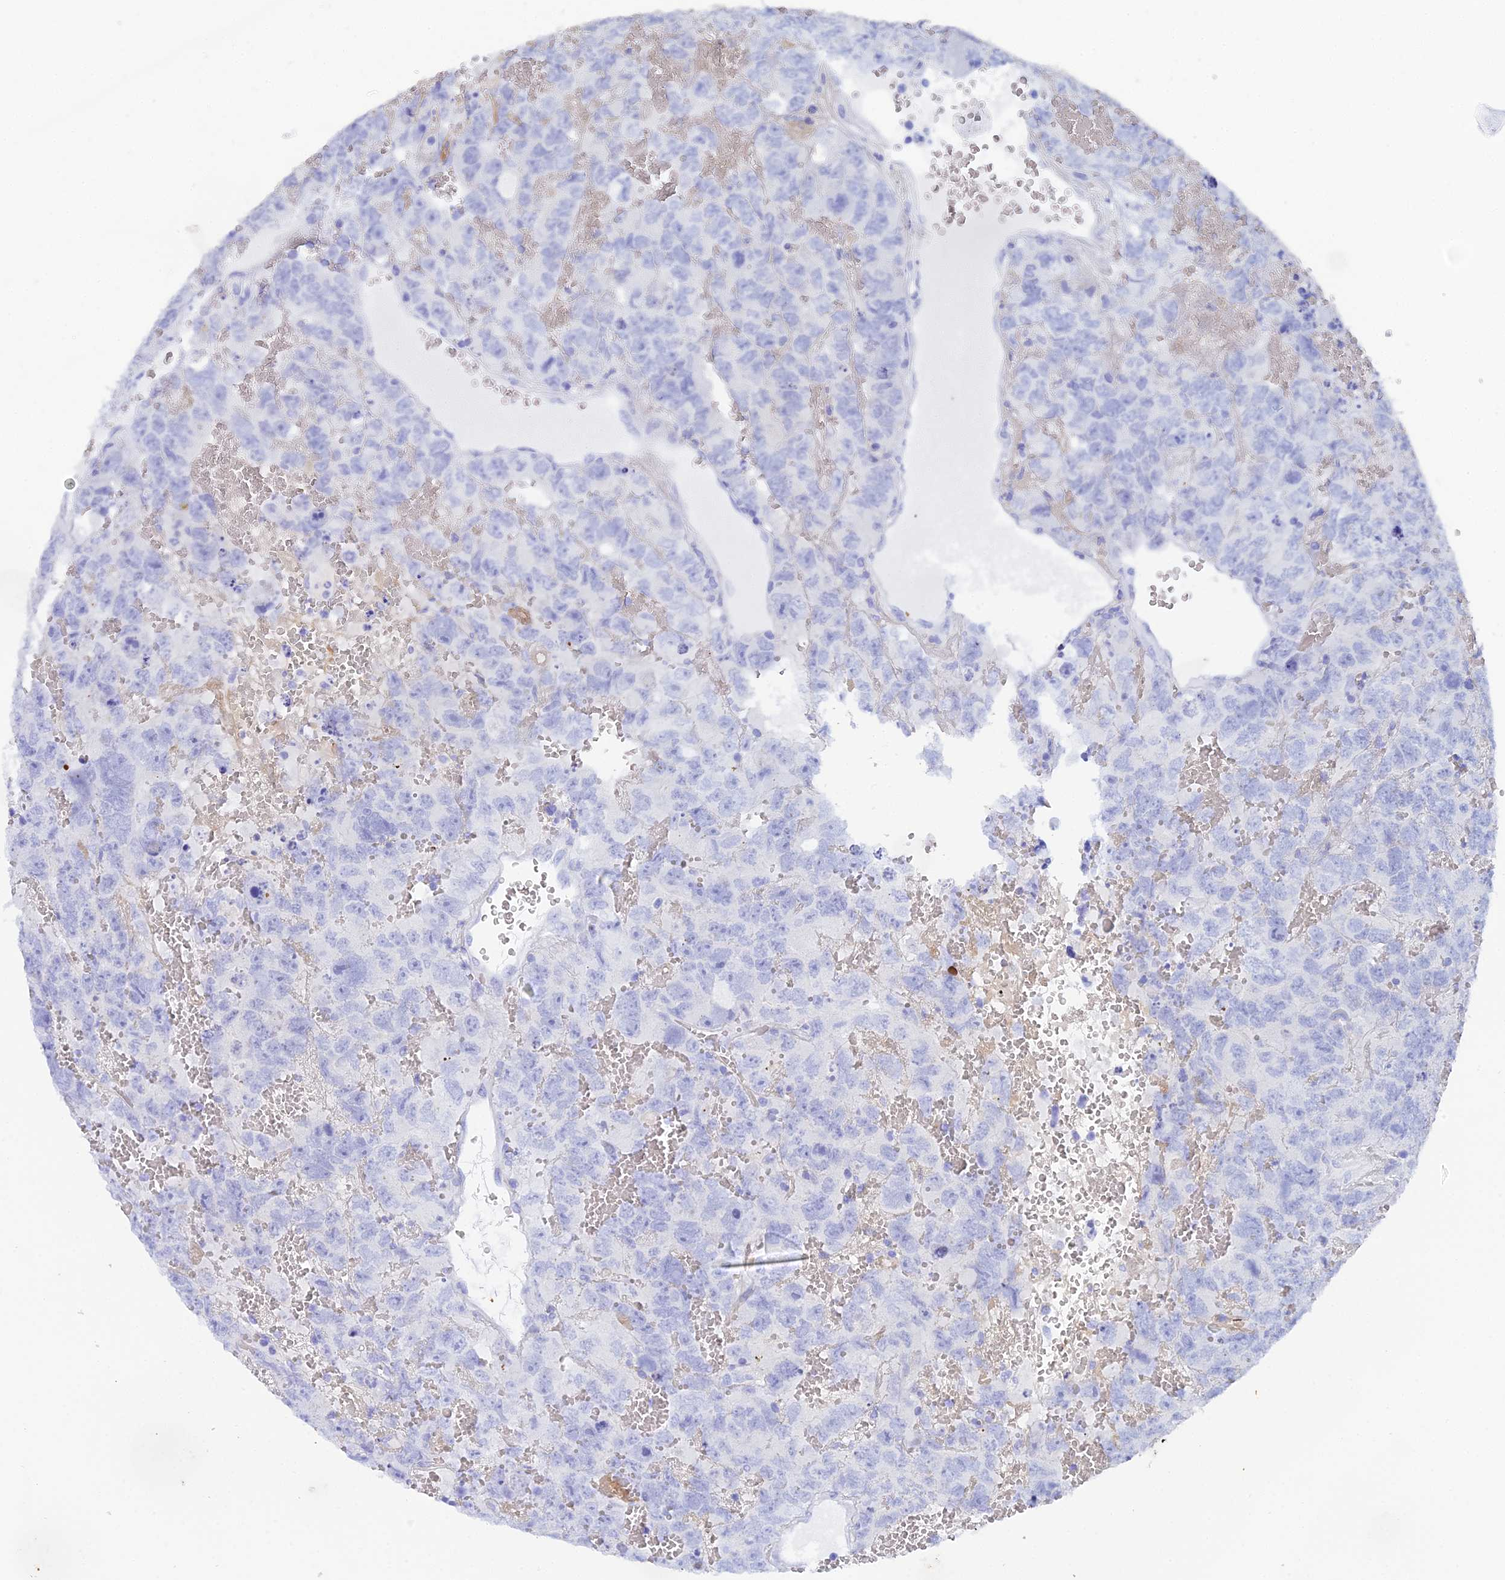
{"staining": {"intensity": "negative", "quantity": "none", "location": "none"}, "tissue": "testis cancer", "cell_type": "Tumor cells", "image_type": "cancer", "snomed": [{"axis": "morphology", "description": "Carcinoma, Embryonal, NOS"}, {"axis": "topography", "description": "Testis"}], "caption": "Immunohistochemistry of testis cancer exhibits no expression in tumor cells. (Immunohistochemistry (ihc), brightfield microscopy, high magnification).", "gene": "REG1A", "patient": {"sex": "male", "age": 45}}